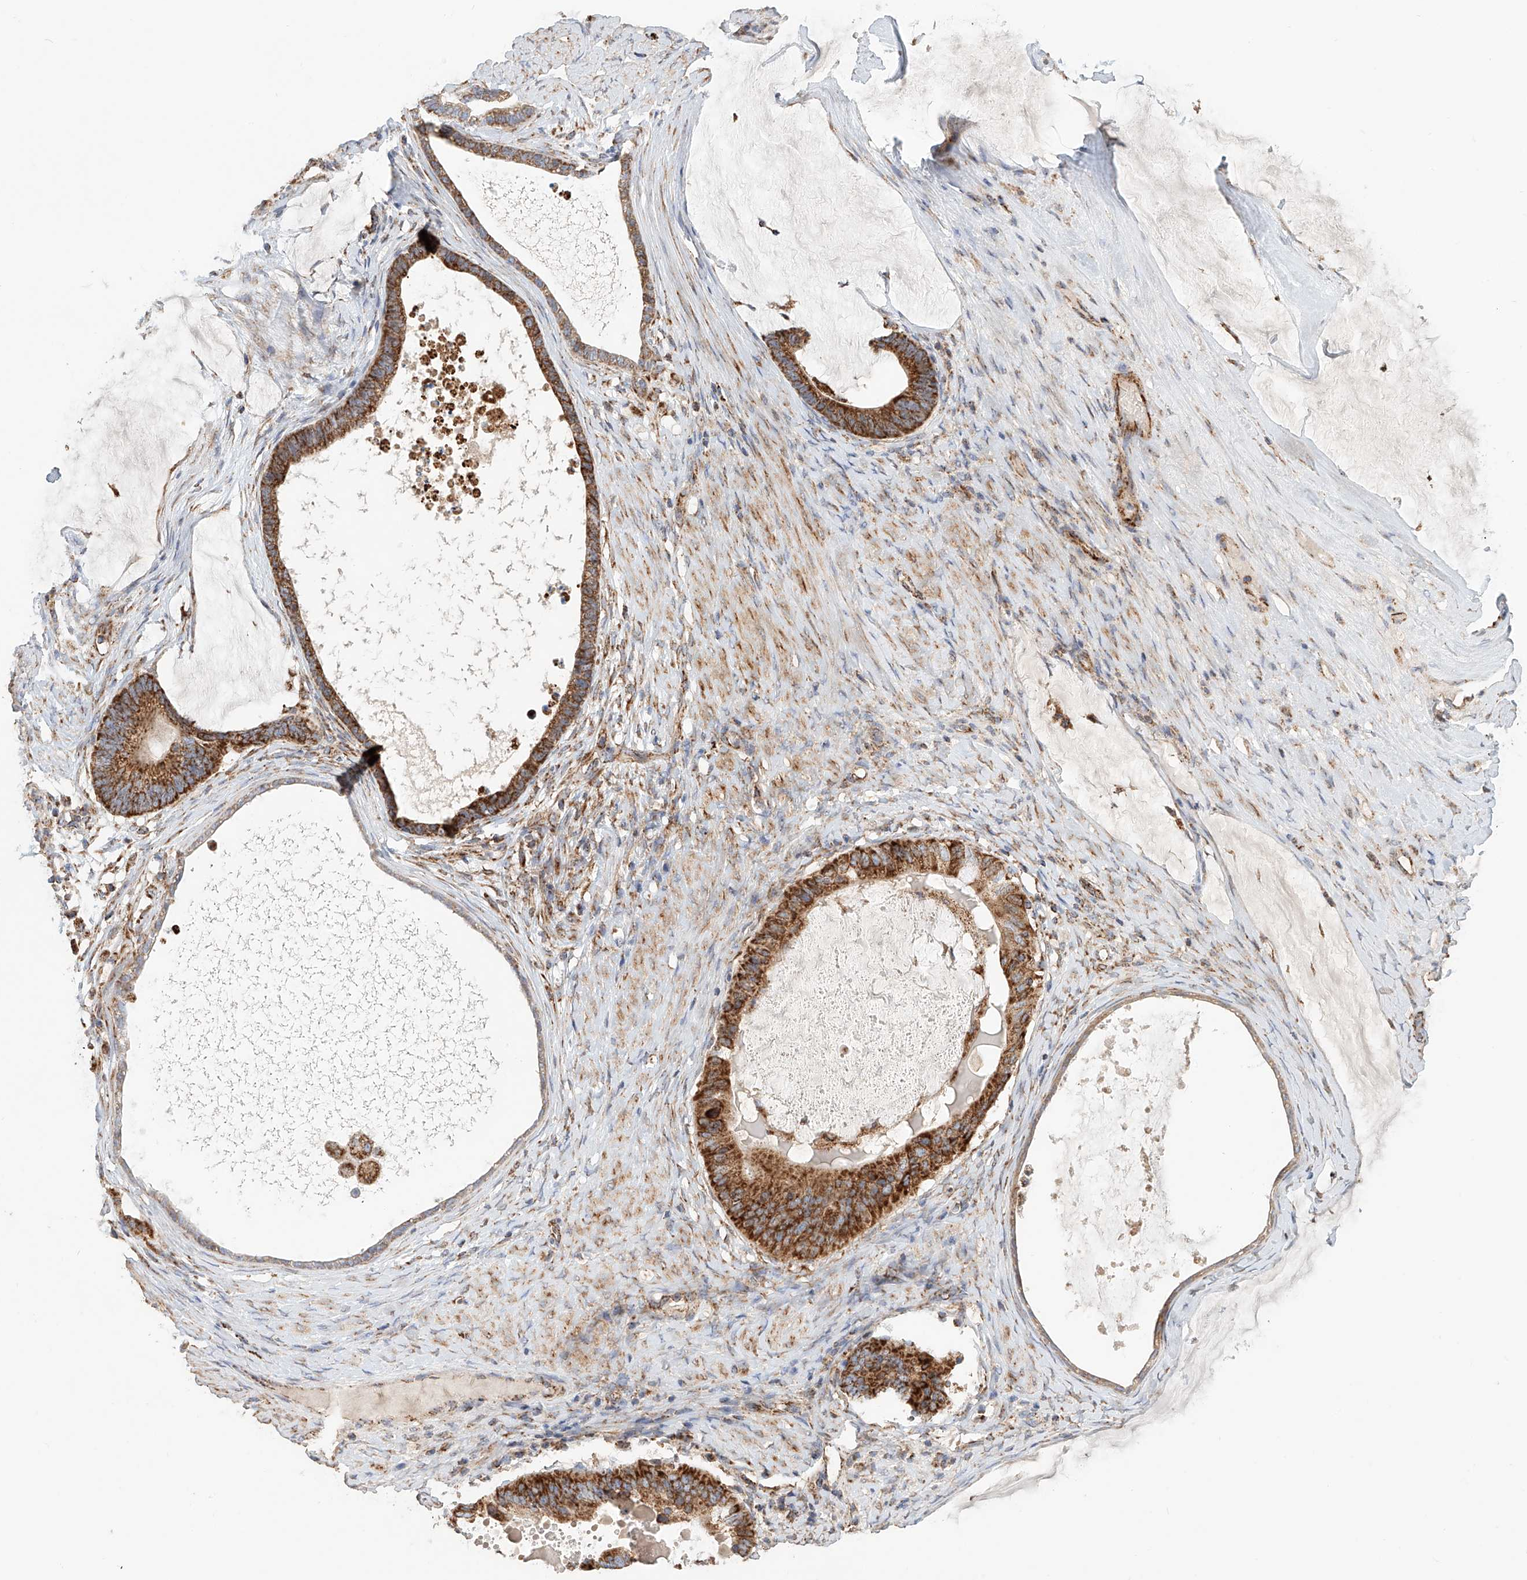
{"staining": {"intensity": "moderate", "quantity": ">75%", "location": "cytoplasmic/membranous"}, "tissue": "ovarian cancer", "cell_type": "Tumor cells", "image_type": "cancer", "snomed": [{"axis": "morphology", "description": "Cystadenocarcinoma, mucinous, NOS"}, {"axis": "topography", "description": "Ovary"}], "caption": "Ovarian cancer stained with IHC shows moderate cytoplasmic/membranous positivity in about >75% of tumor cells.", "gene": "MCL1", "patient": {"sex": "female", "age": 61}}